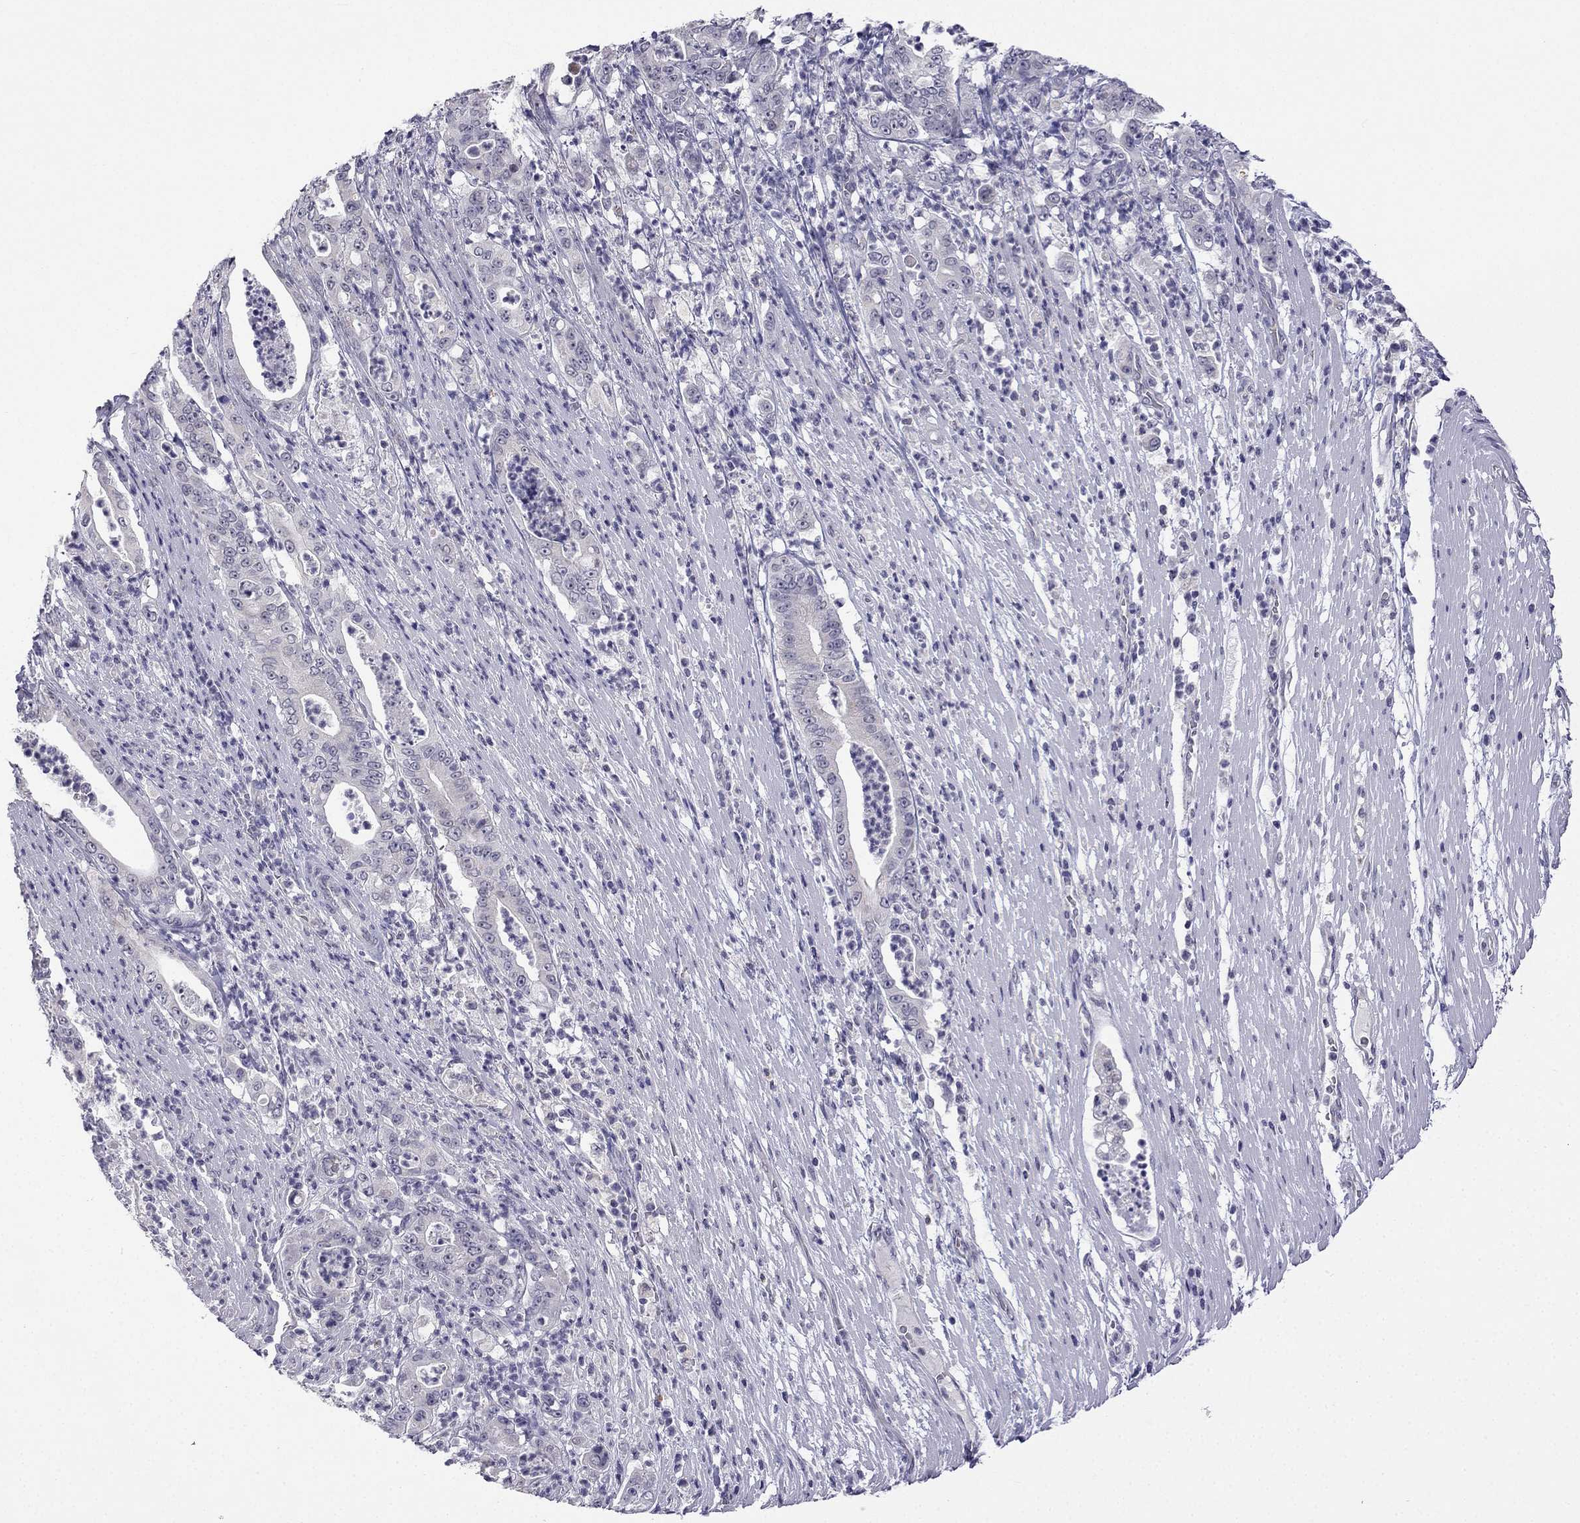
{"staining": {"intensity": "negative", "quantity": "none", "location": "none"}, "tissue": "pancreatic cancer", "cell_type": "Tumor cells", "image_type": "cancer", "snomed": [{"axis": "morphology", "description": "Adenocarcinoma, NOS"}, {"axis": "topography", "description": "Pancreas"}], "caption": "Tumor cells are negative for protein expression in human pancreatic adenocarcinoma.", "gene": "C5orf49", "patient": {"sex": "male", "age": 71}}